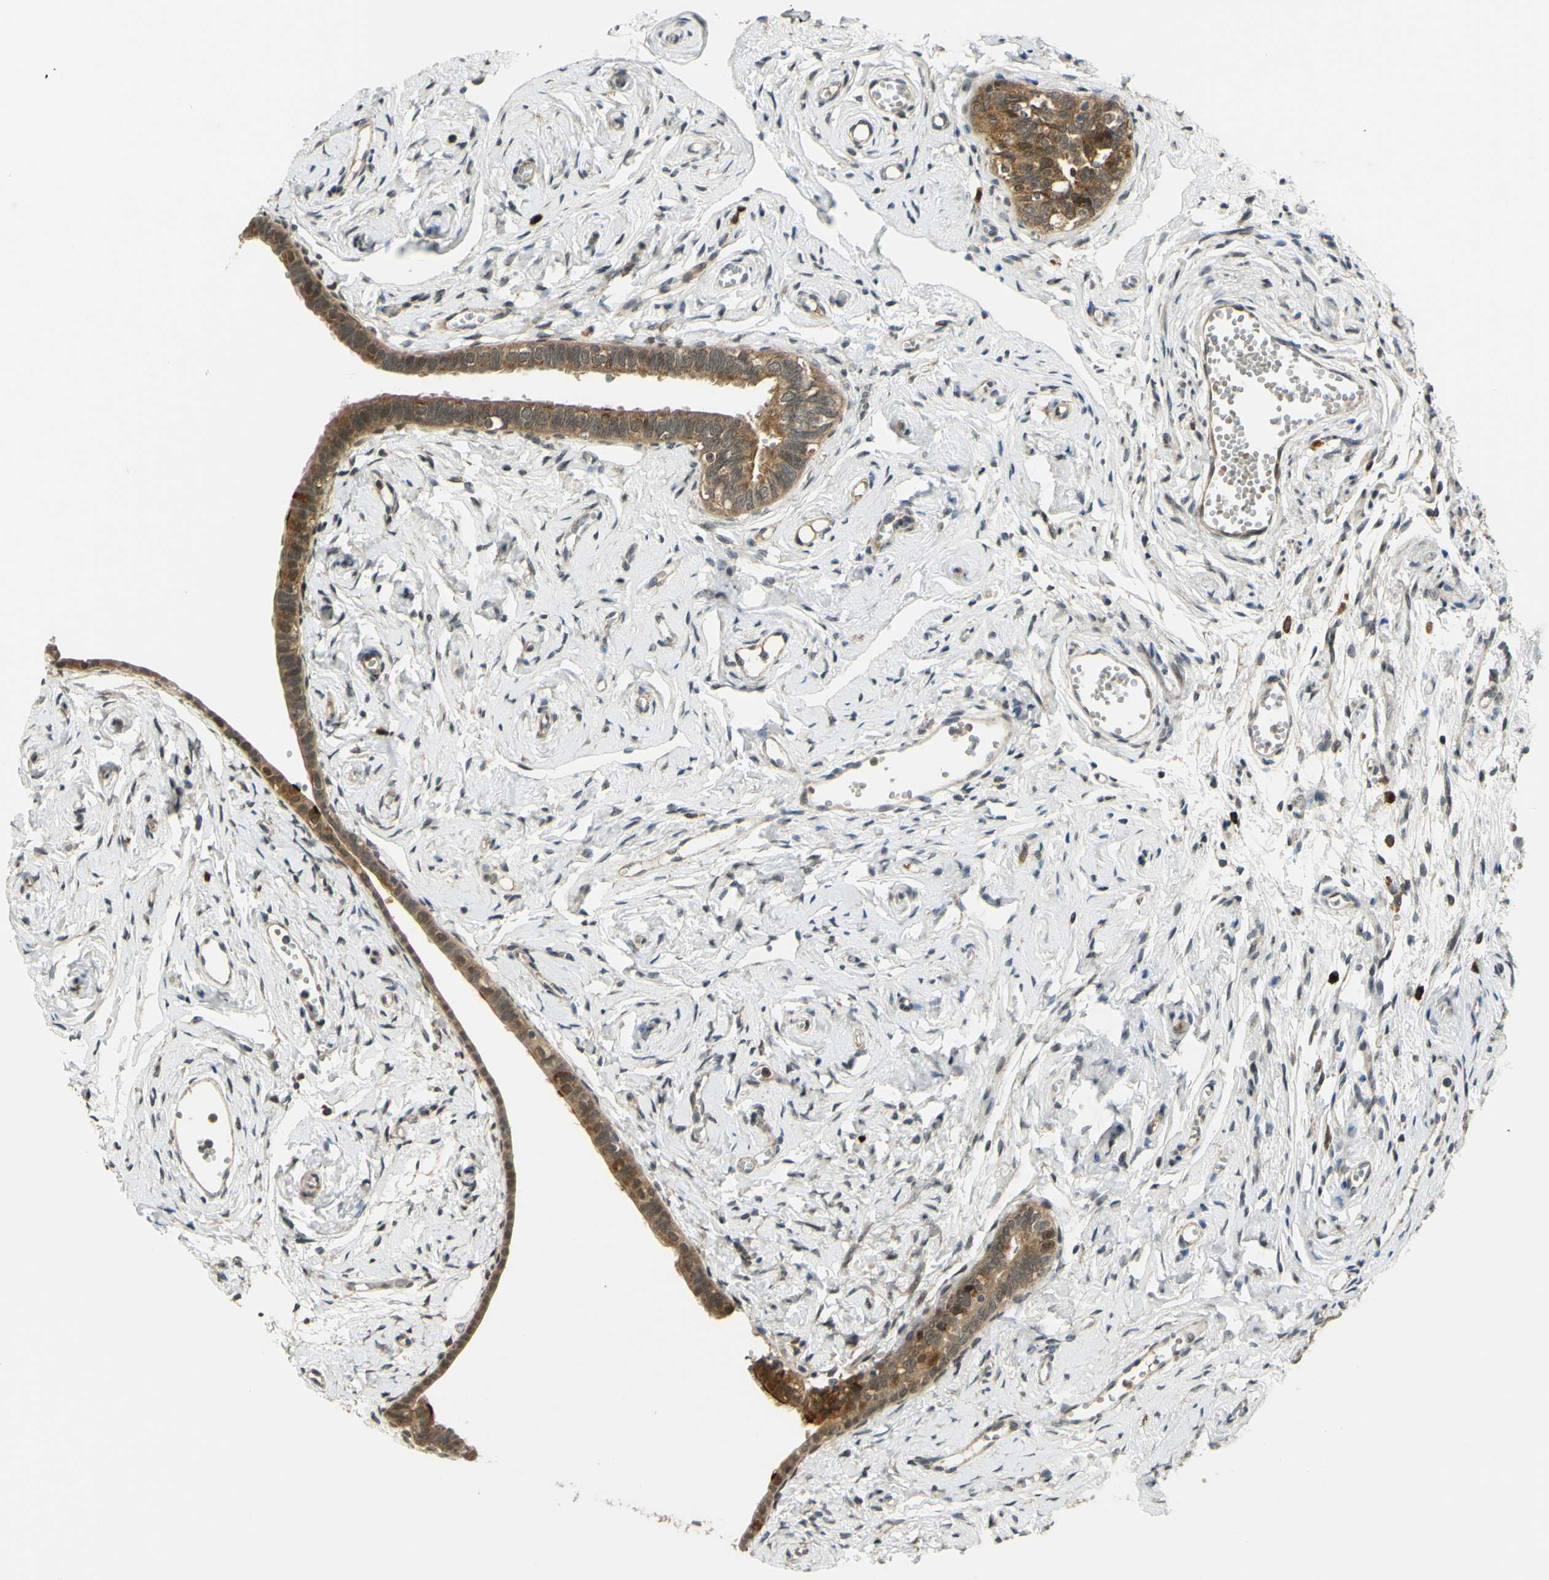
{"staining": {"intensity": "moderate", "quantity": ">75%", "location": "cytoplasmic/membranous,nuclear"}, "tissue": "fallopian tube", "cell_type": "Glandular cells", "image_type": "normal", "snomed": [{"axis": "morphology", "description": "Normal tissue, NOS"}, {"axis": "topography", "description": "Fallopian tube"}], "caption": "Glandular cells exhibit moderate cytoplasmic/membranous,nuclear positivity in about >75% of cells in normal fallopian tube.", "gene": "ABCC8", "patient": {"sex": "female", "age": 71}}